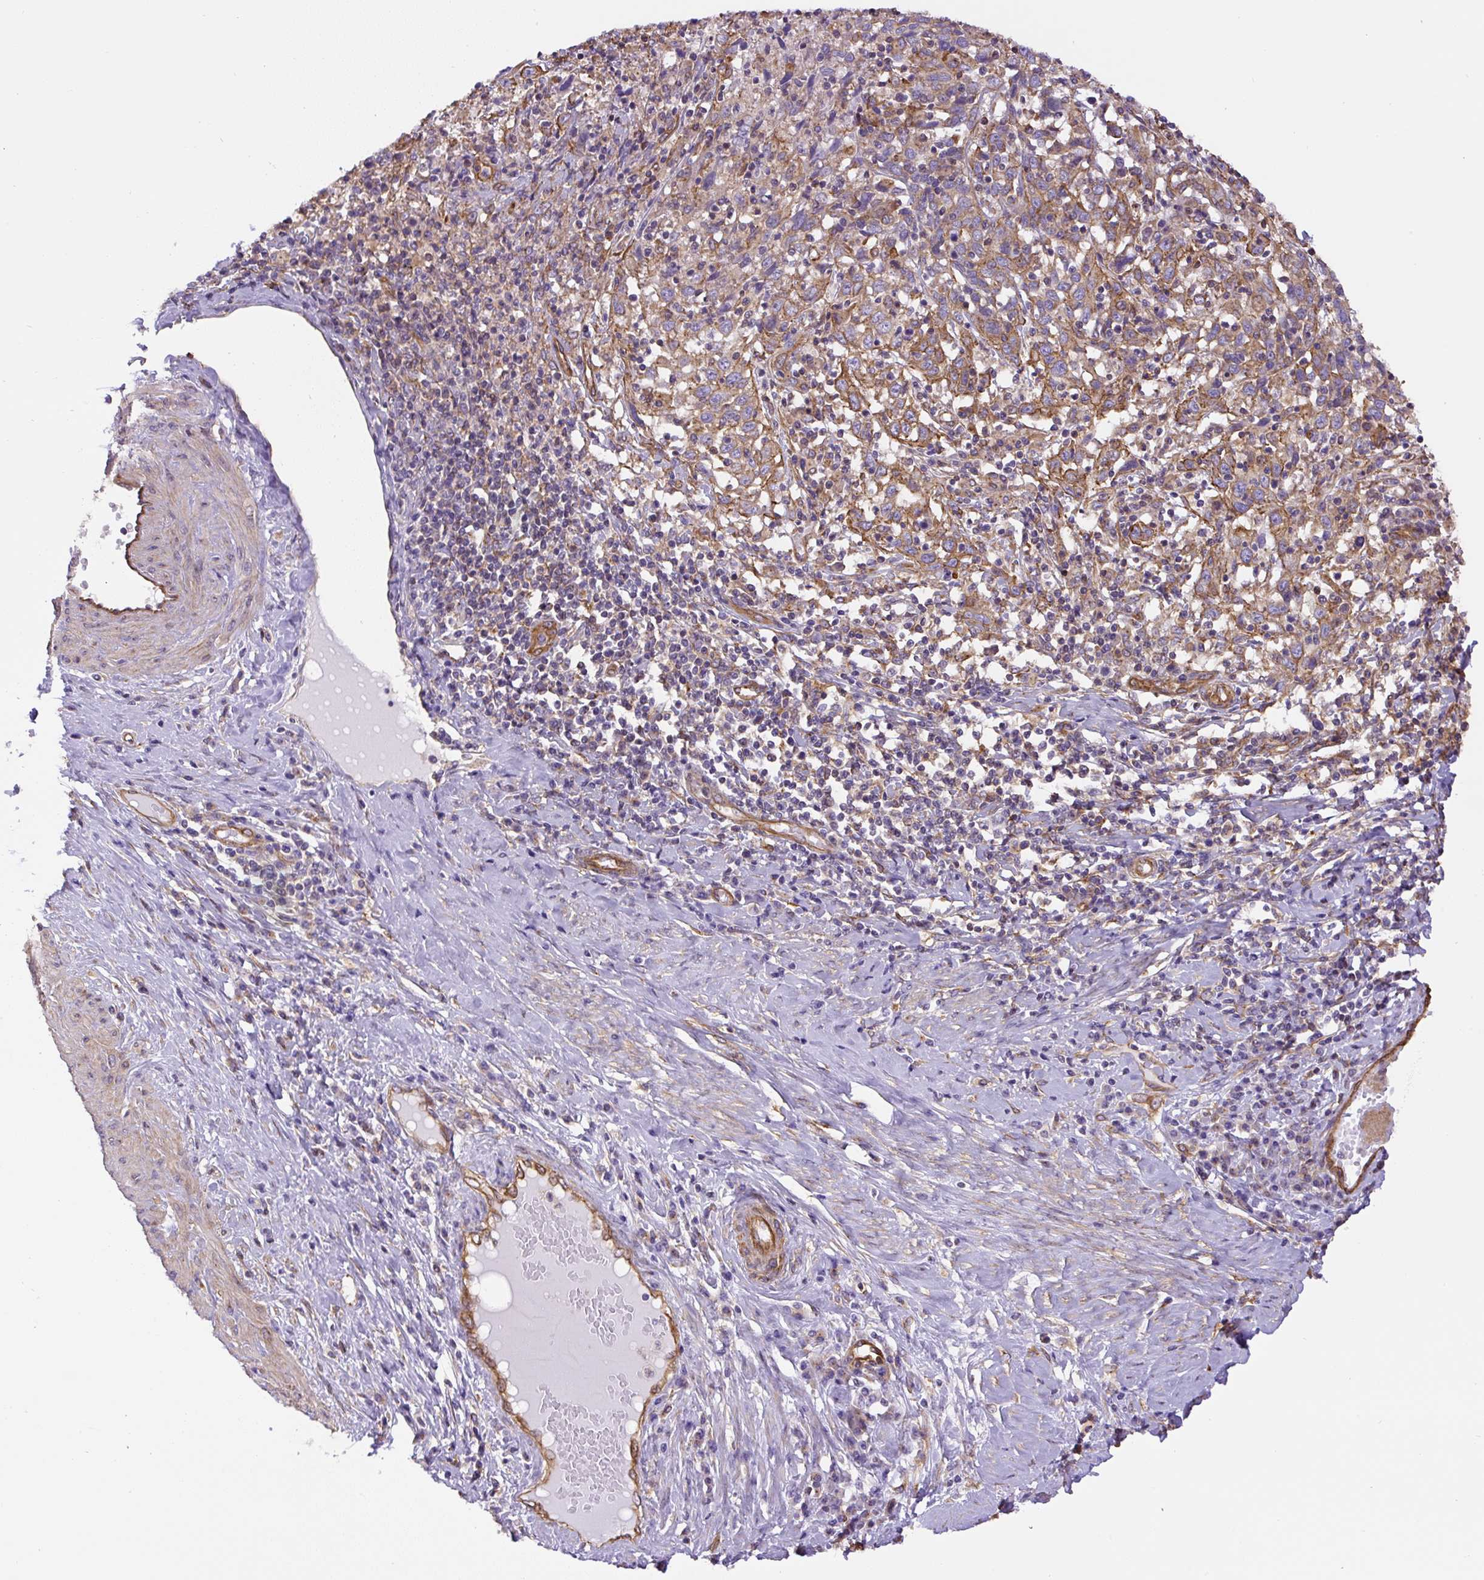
{"staining": {"intensity": "moderate", "quantity": ">75%", "location": "cytoplasmic/membranous"}, "tissue": "cervical cancer", "cell_type": "Tumor cells", "image_type": "cancer", "snomed": [{"axis": "morphology", "description": "Squamous cell carcinoma, NOS"}, {"axis": "topography", "description": "Cervix"}], "caption": "An IHC micrograph of tumor tissue is shown. Protein staining in brown highlights moderate cytoplasmic/membranous positivity in cervical squamous cell carcinoma within tumor cells.", "gene": "DCTN1", "patient": {"sex": "female", "age": 46}}